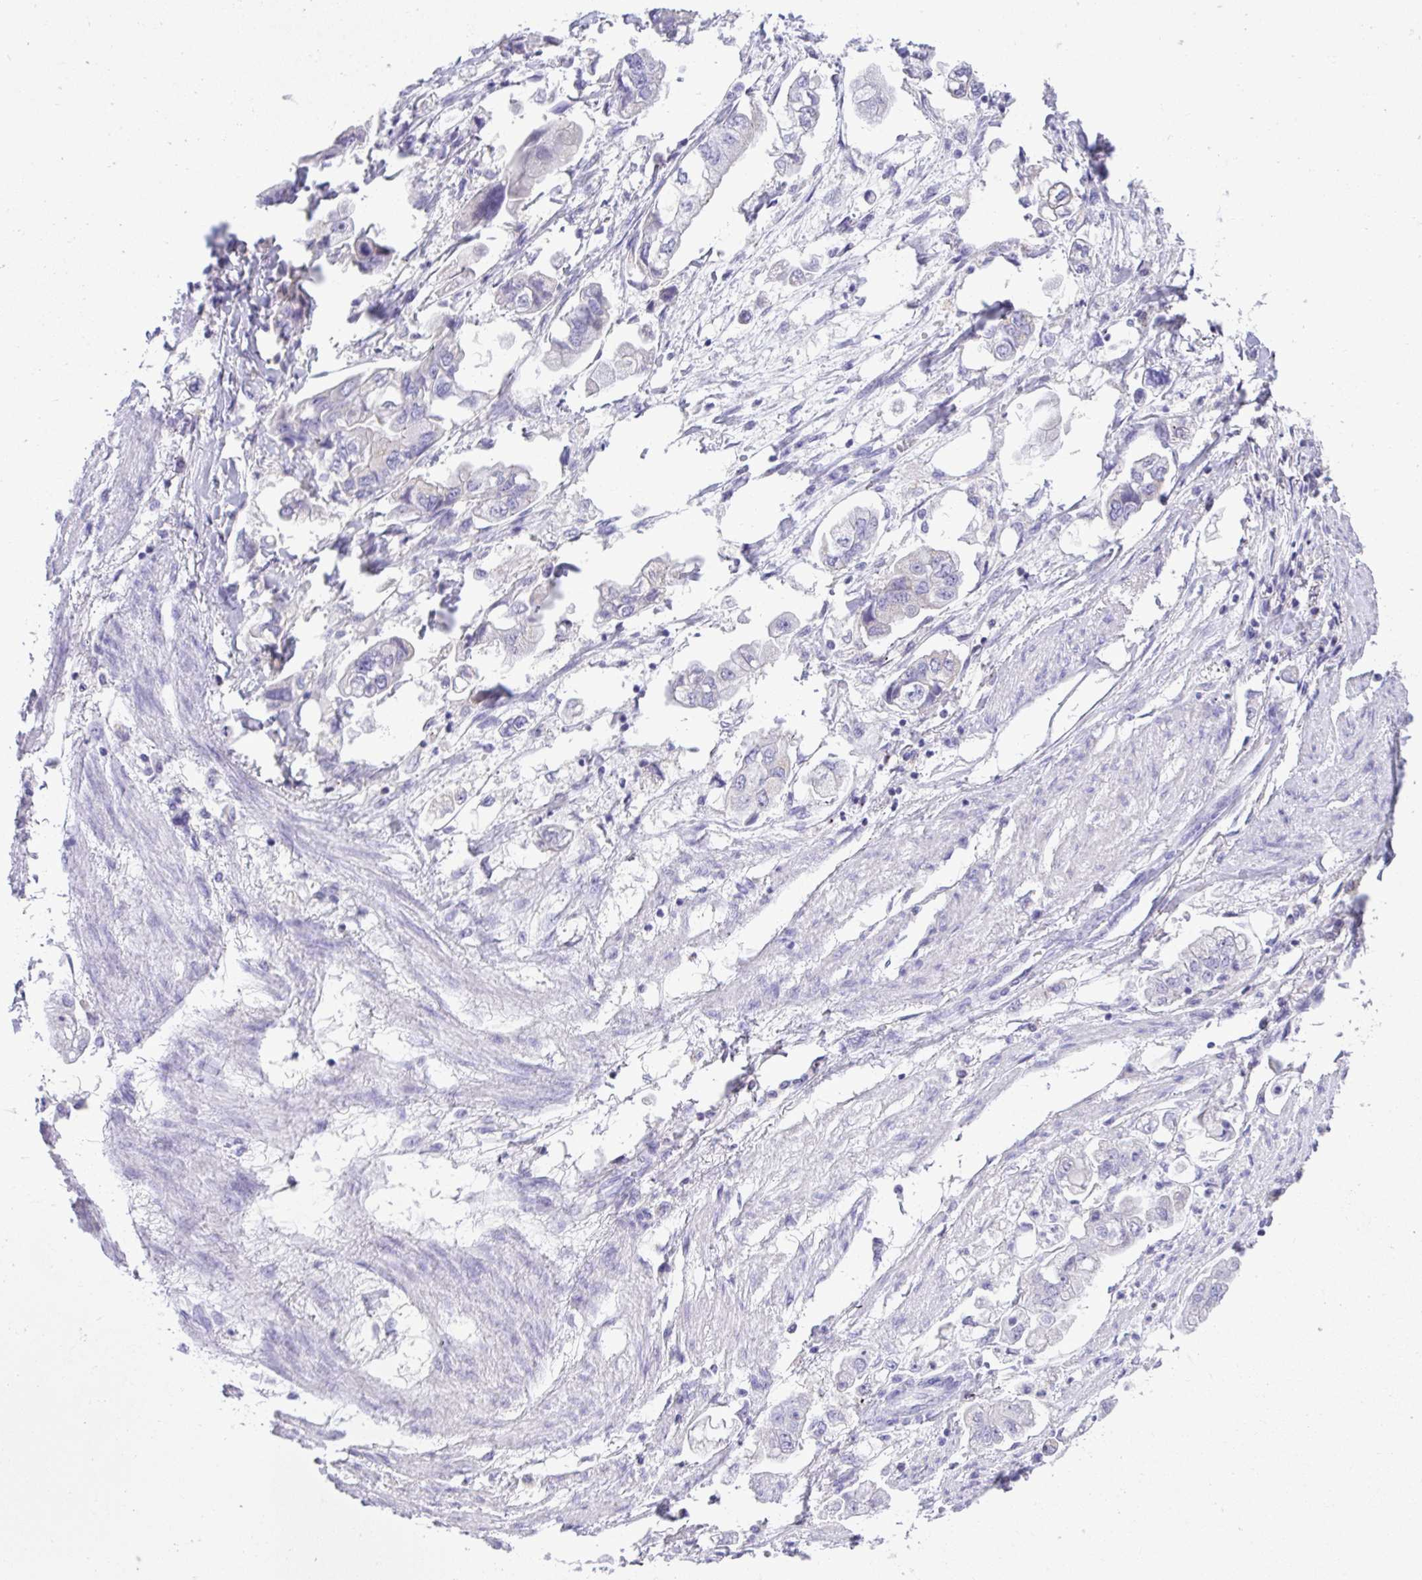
{"staining": {"intensity": "negative", "quantity": "none", "location": "none"}, "tissue": "stomach cancer", "cell_type": "Tumor cells", "image_type": "cancer", "snomed": [{"axis": "morphology", "description": "Adenocarcinoma, NOS"}, {"axis": "topography", "description": "Stomach"}], "caption": "Immunohistochemistry (IHC) of human stomach cancer reveals no positivity in tumor cells.", "gene": "ST6GALNAC3", "patient": {"sex": "male", "age": 62}}